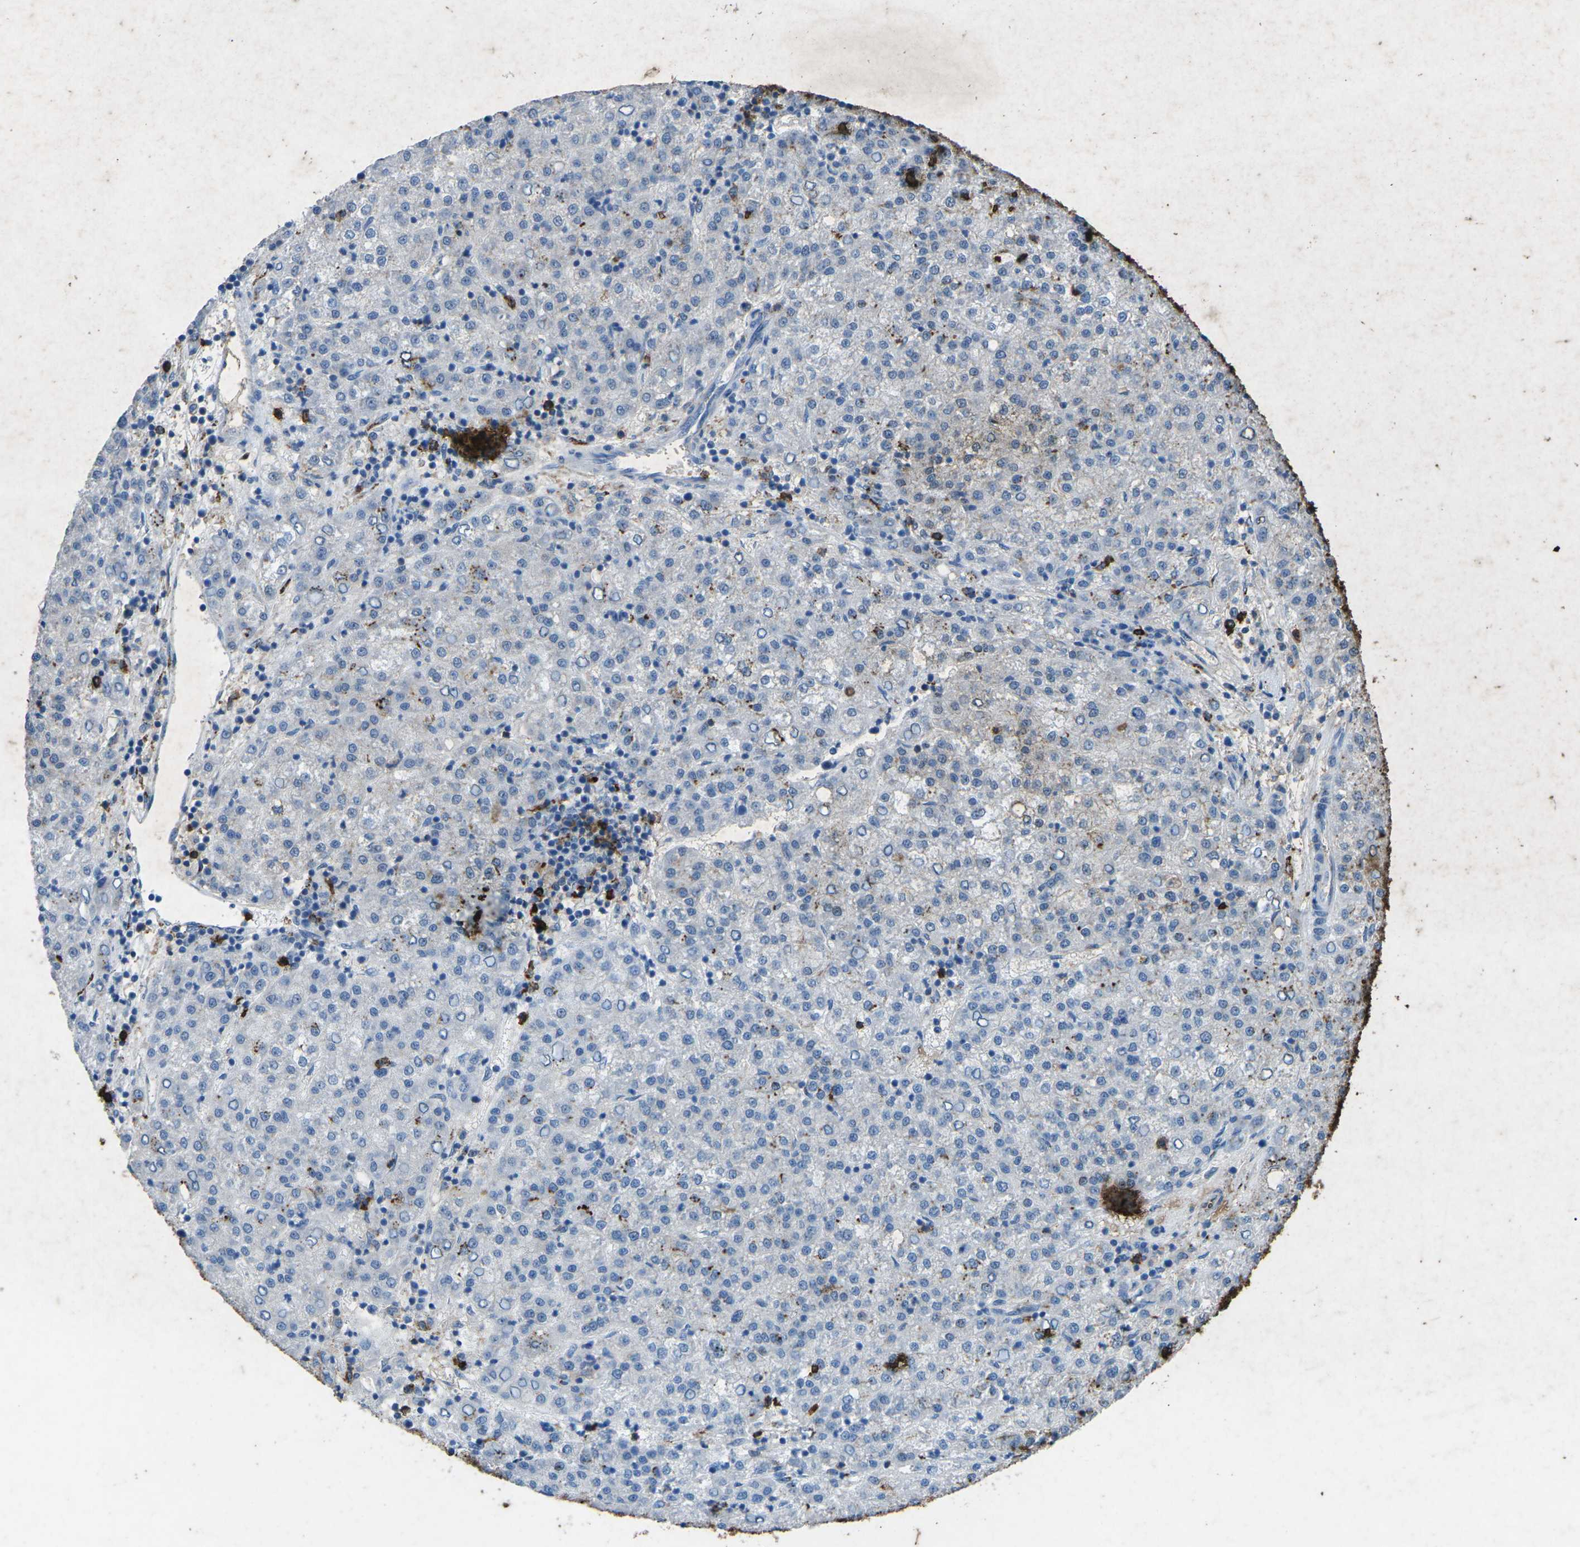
{"staining": {"intensity": "negative", "quantity": "none", "location": "none"}, "tissue": "liver cancer", "cell_type": "Tumor cells", "image_type": "cancer", "snomed": [{"axis": "morphology", "description": "Carcinoma, Hepatocellular, NOS"}, {"axis": "topography", "description": "Liver"}], "caption": "Human liver cancer stained for a protein using IHC exhibits no positivity in tumor cells.", "gene": "CTAGE1", "patient": {"sex": "female", "age": 58}}